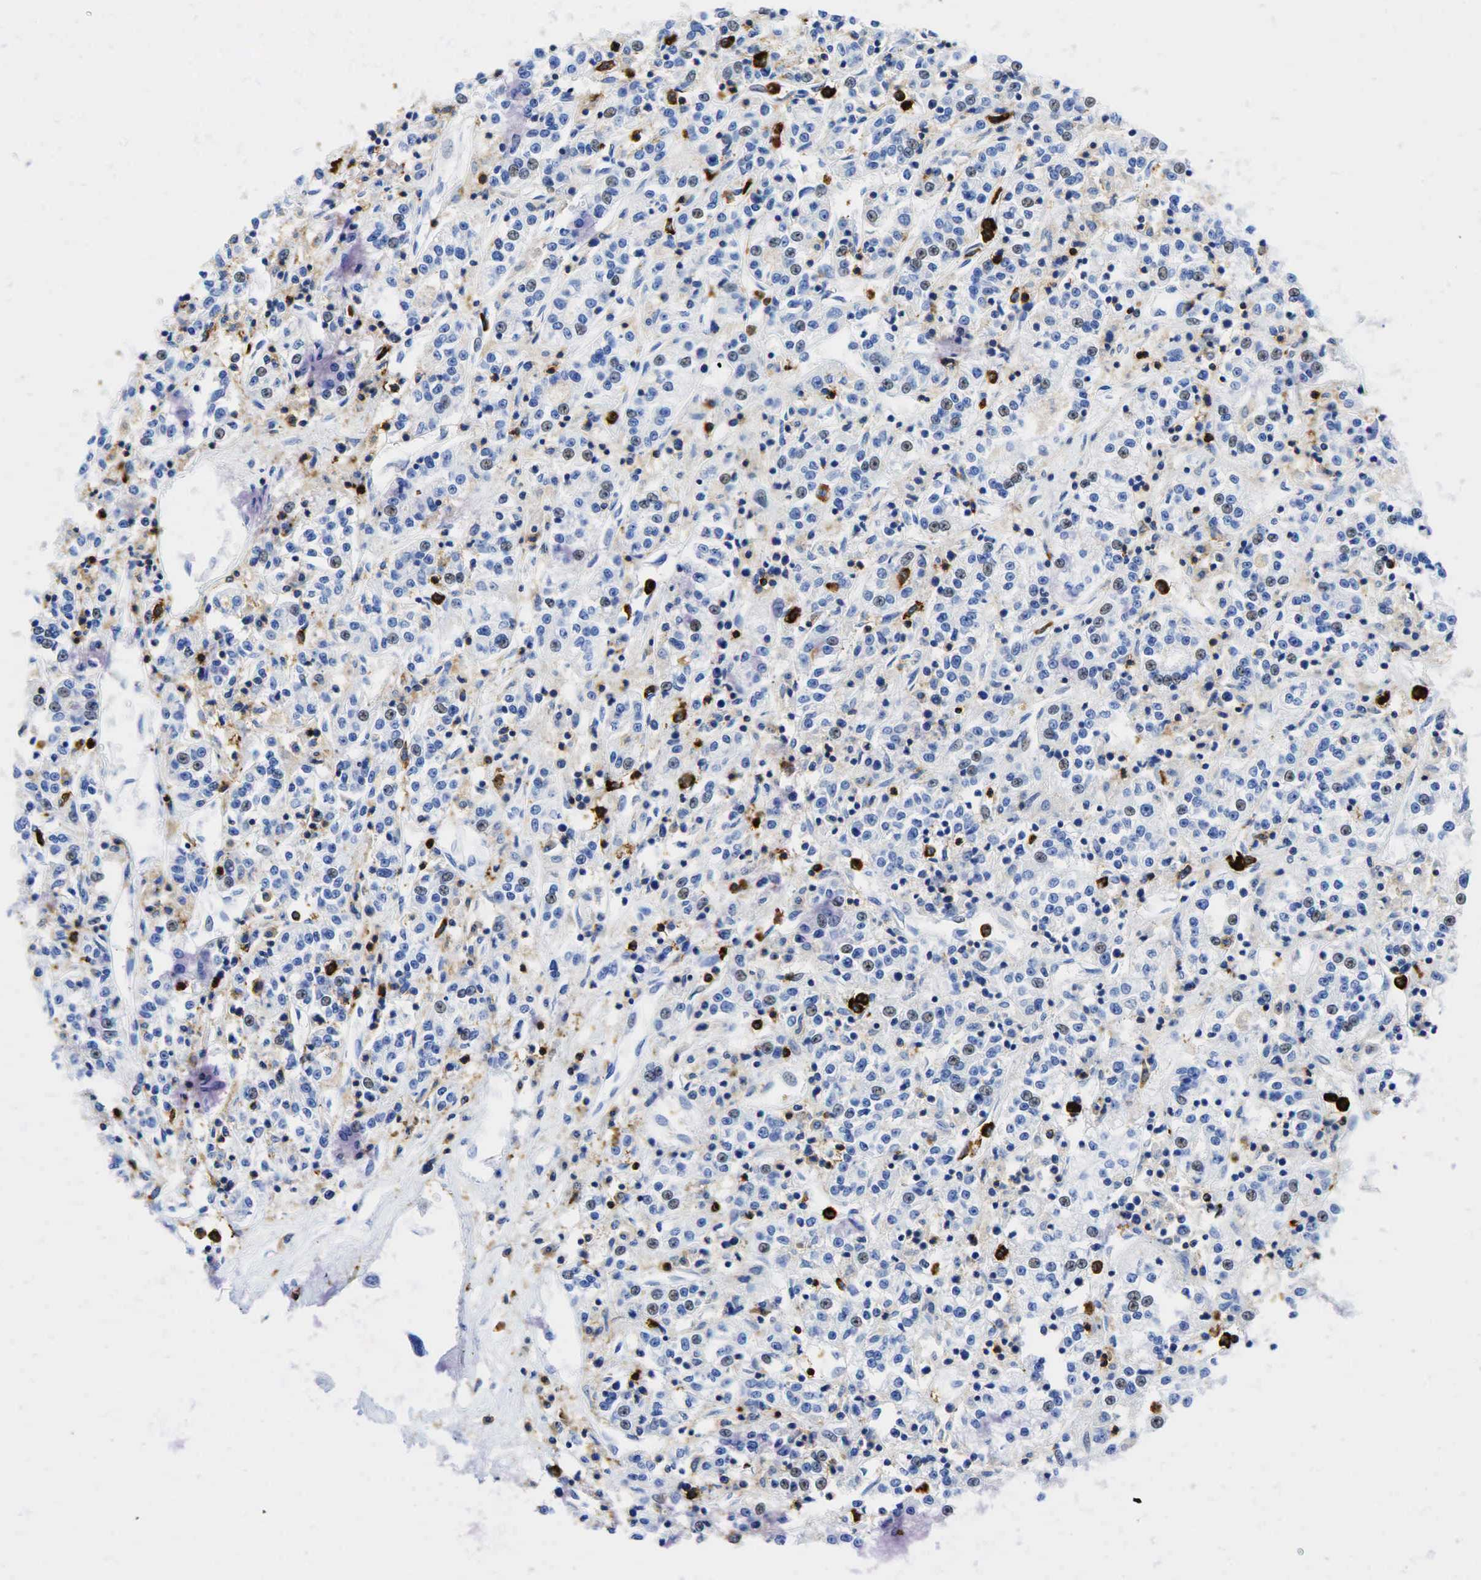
{"staining": {"intensity": "weak", "quantity": "<25%", "location": "nuclear"}, "tissue": "renal cancer", "cell_type": "Tumor cells", "image_type": "cancer", "snomed": [{"axis": "morphology", "description": "Adenocarcinoma, NOS"}, {"axis": "topography", "description": "Kidney"}], "caption": "The IHC image has no significant staining in tumor cells of renal adenocarcinoma tissue.", "gene": "PTPRC", "patient": {"sex": "female", "age": 76}}